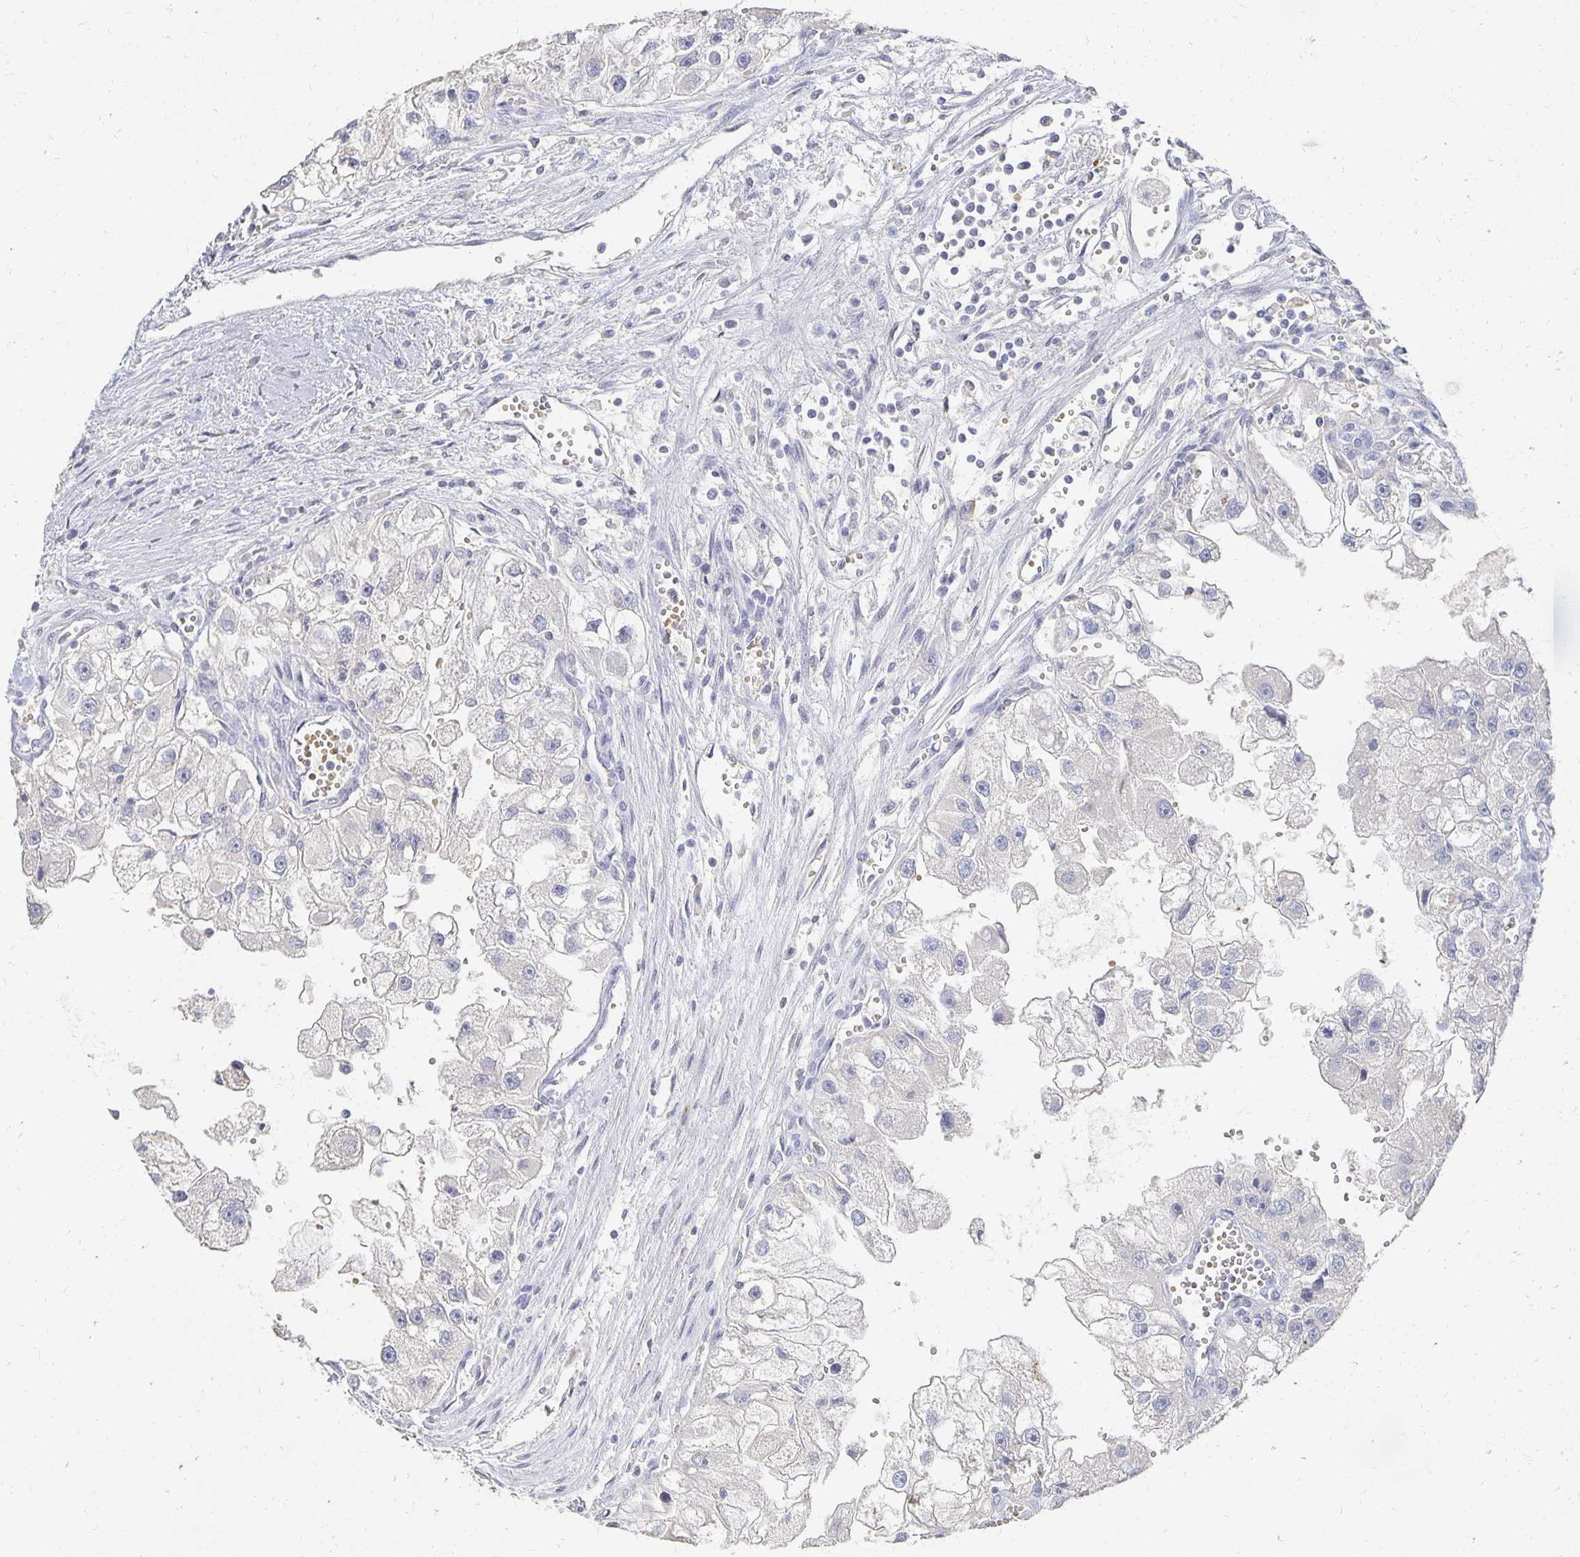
{"staining": {"intensity": "negative", "quantity": "none", "location": "none"}, "tissue": "renal cancer", "cell_type": "Tumor cells", "image_type": "cancer", "snomed": [{"axis": "morphology", "description": "Adenocarcinoma, NOS"}, {"axis": "topography", "description": "Kidney"}], "caption": "This is an immunohistochemistry (IHC) image of human renal adenocarcinoma. There is no positivity in tumor cells.", "gene": "CST6", "patient": {"sex": "male", "age": 63}}